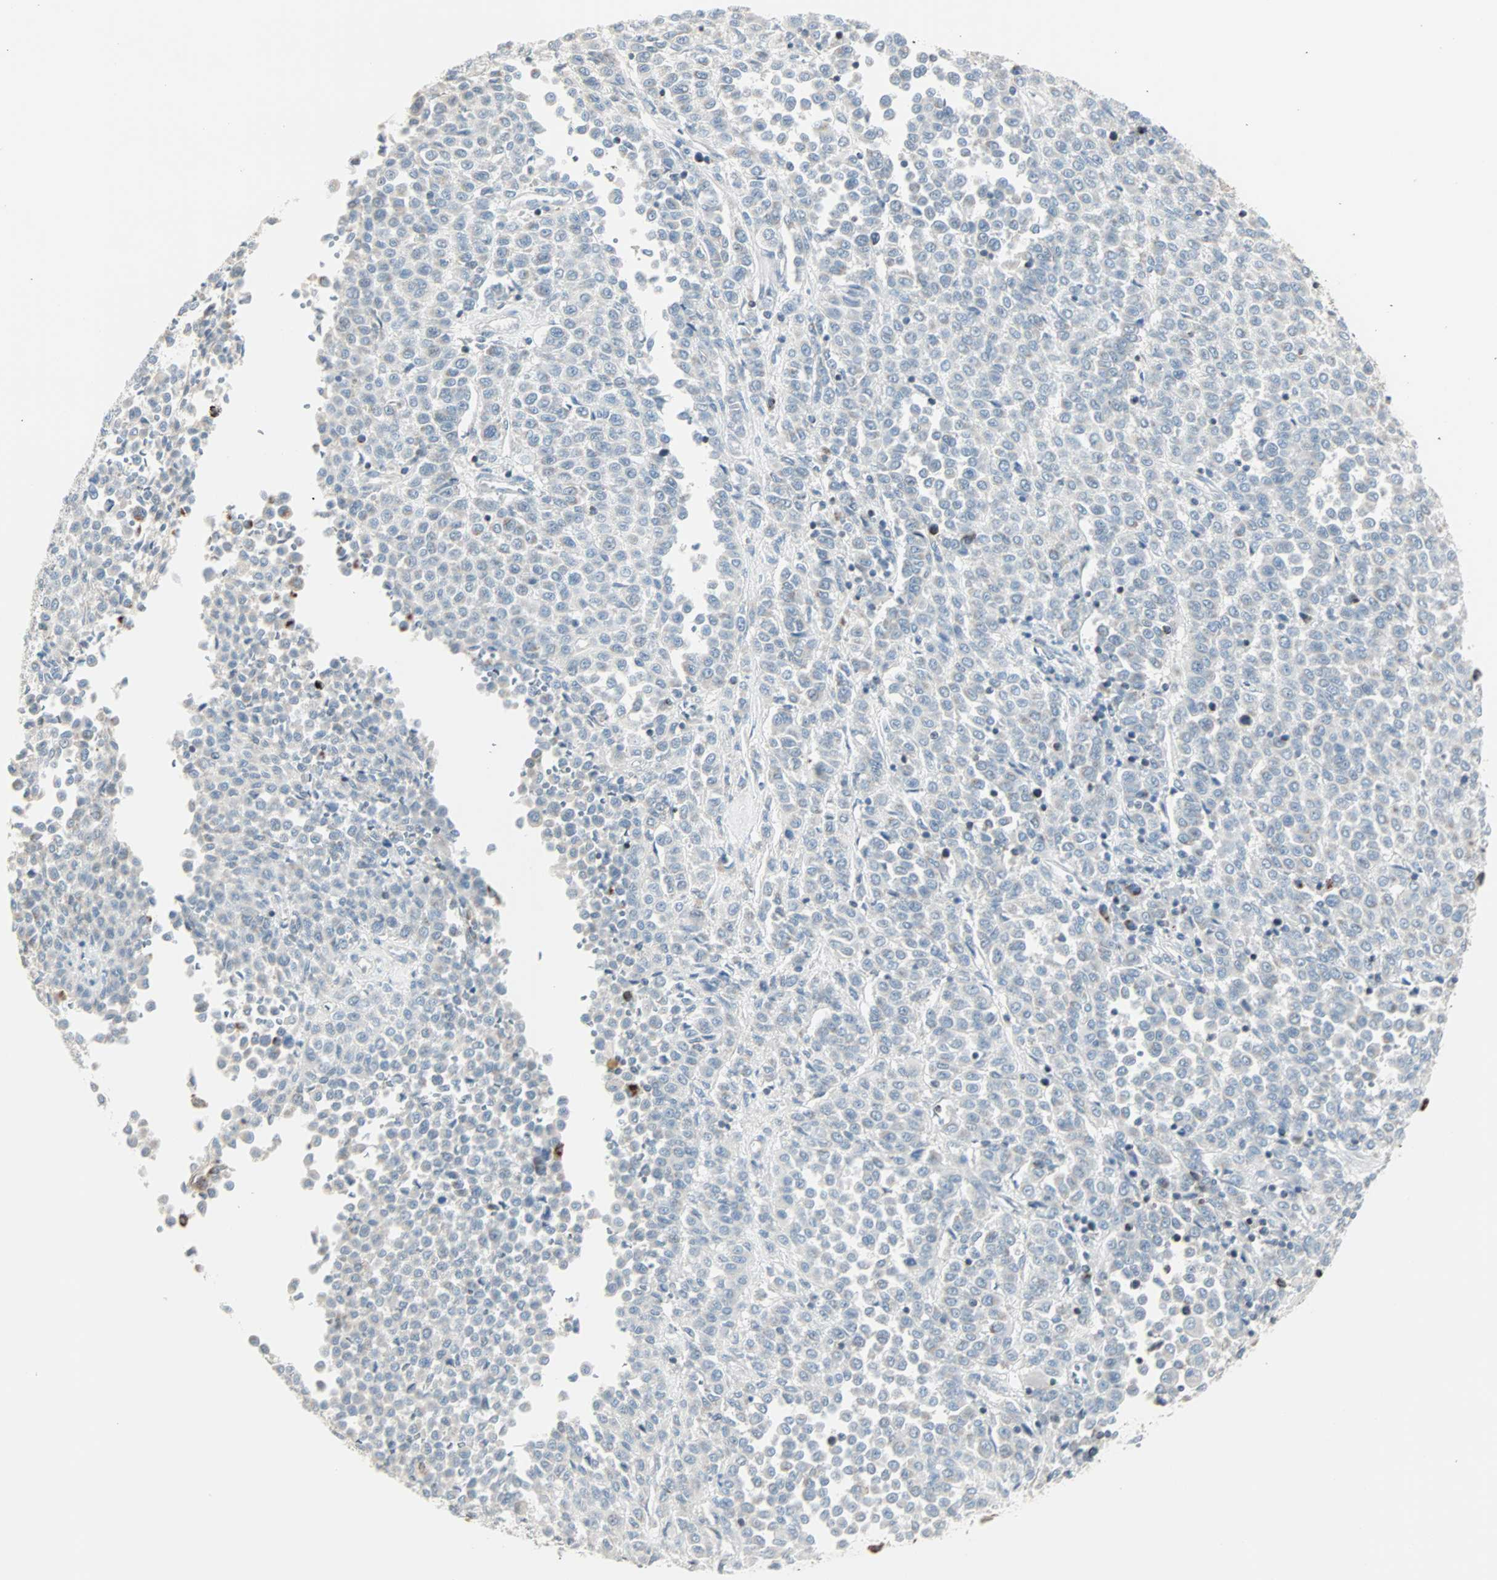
{"staining": {"intensity": "negative", "quantity": "none", "location": "none"}, "tissue": "melanoma", "cell_type": "Tumor cells", "image_type": "cancer", "snomed": [{"axis": "morphology", "description": "Malignant melanoma, Metastatic site"}, {"axis": "topography", "description": "Pancreas"}], "caption": "Melanoma was stained to show a protein in brown. There is no significant staining in tumor cells.", "gene": "IDH2", "patient": {"sex": "female", "age": 30}}